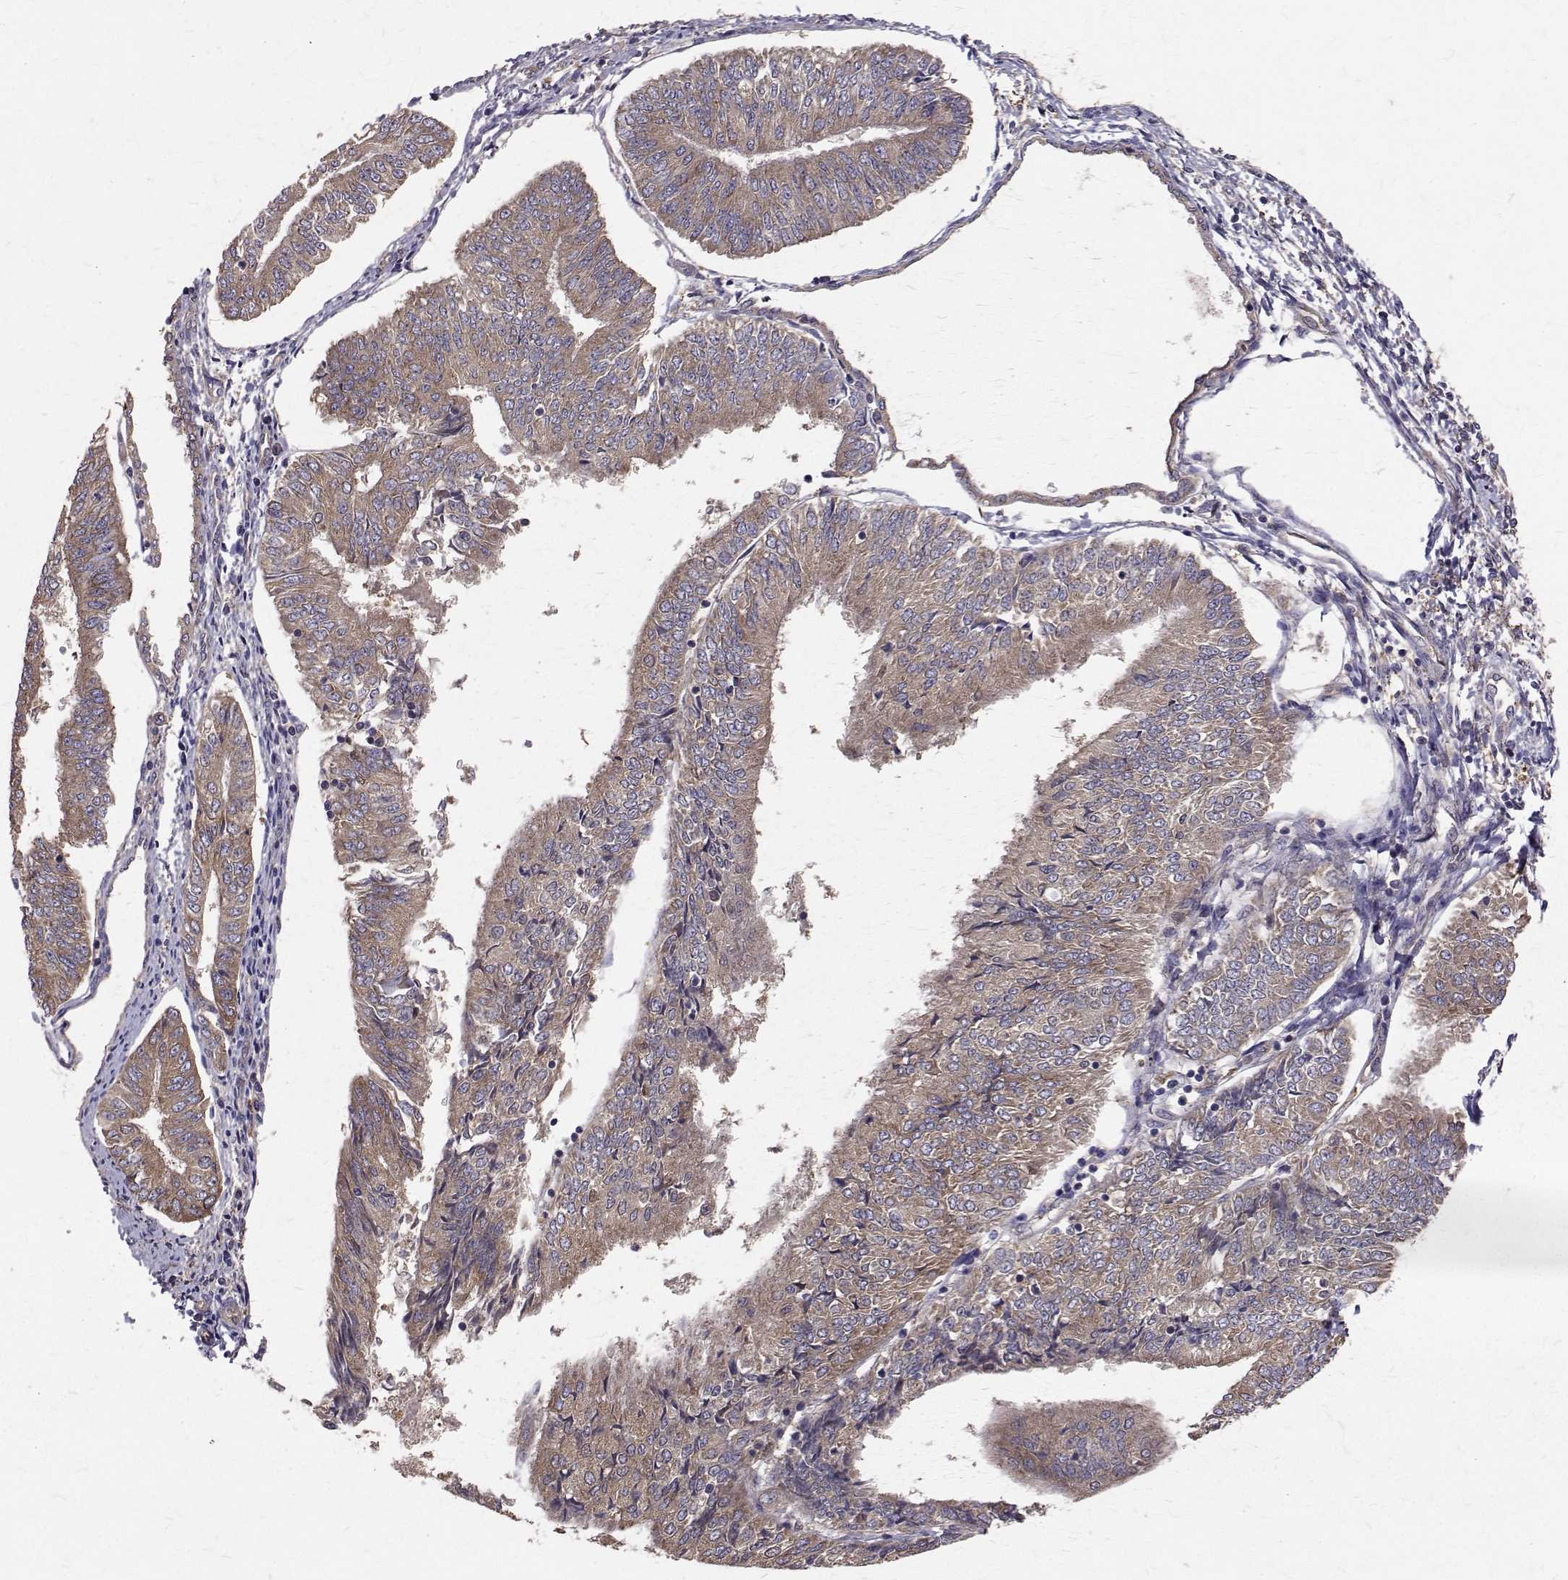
{"staining": {"intensity": "weak", "quantity": ">75%", "location": "cytoplasmic/membranous"}, "tissue": "endometrial cancer", "cell_type": "Tumor cells", "image_type": "cancer", "snomed": [{"axis": "morphology", "description": "Adenocarcinoma, NOS"}, {"axis": "topography", "description": "Endometrium"}], "caption": "Immunohistochemical staining of human endometrial cancer shows low levels of weak cytoplasmic/membranous staining in about >75% of tumor cells.", "gene": "FARSB", "patient": {"sex": "female", "age": 58}}